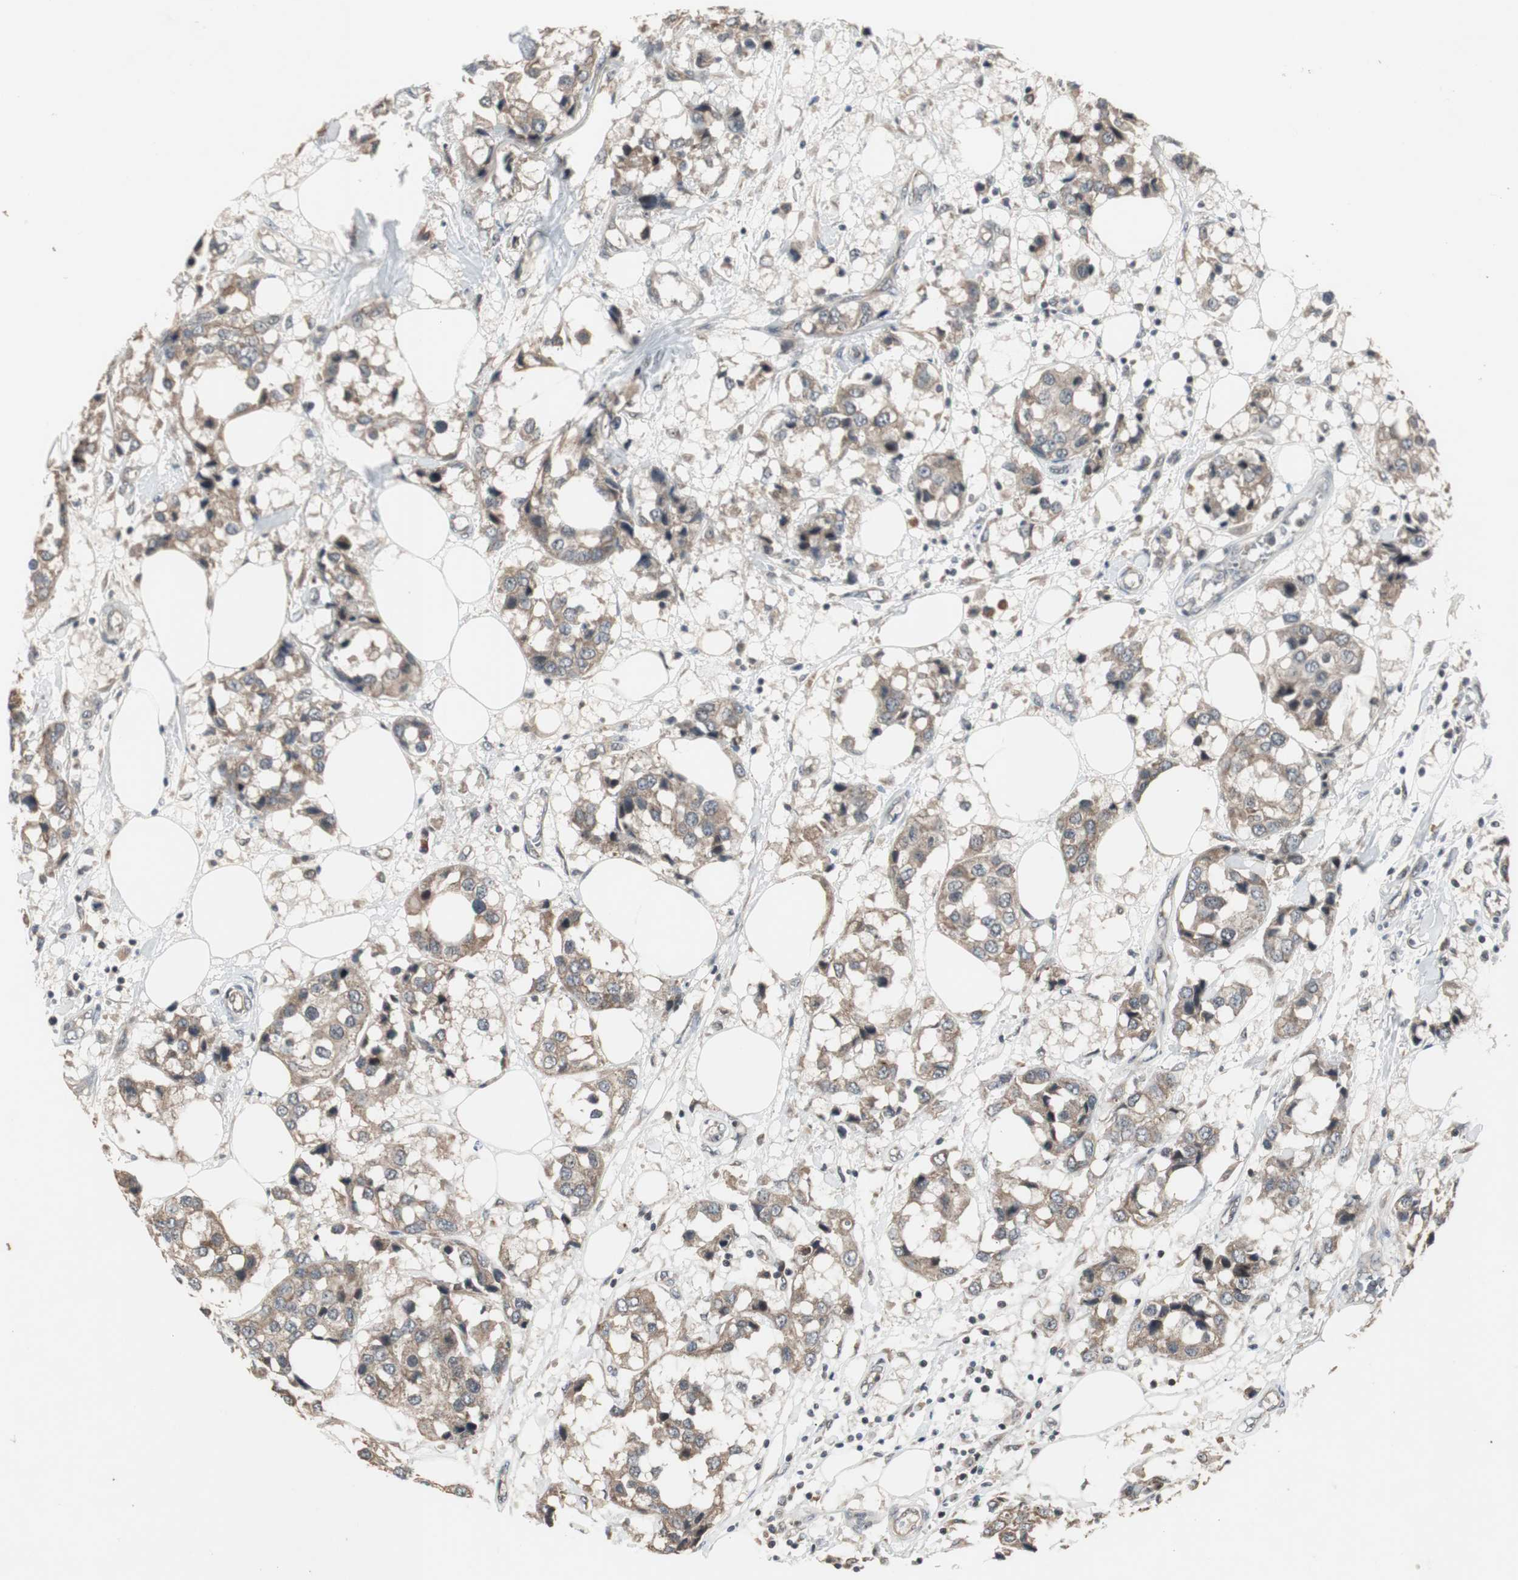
{"staining": {"intensity": "weak", "quantity": ">75%", "location": "cytoplasmic/membranous"}, "tissue": "breast cancer", "cell_type": "Tumor cells", "image_type": "cancer", "snomed": [{"axis": "morphology", "description": "Duct carcinoma"}, {"axis": "topography", "description": "Breast"}], "caption": "Immunohistochemical staining of breast cancer shows weak cytoplasmic/membranous protein positivity in about >75% of tumor cells. Using DAB (3,3'-diaminobenzidine) (brown) and hematoxylin (blue) stains, captured at high magnification using brightfield microscopy.", "gene": "ZMPSTE24", "patient": {"sex": "female", "age": 80}}